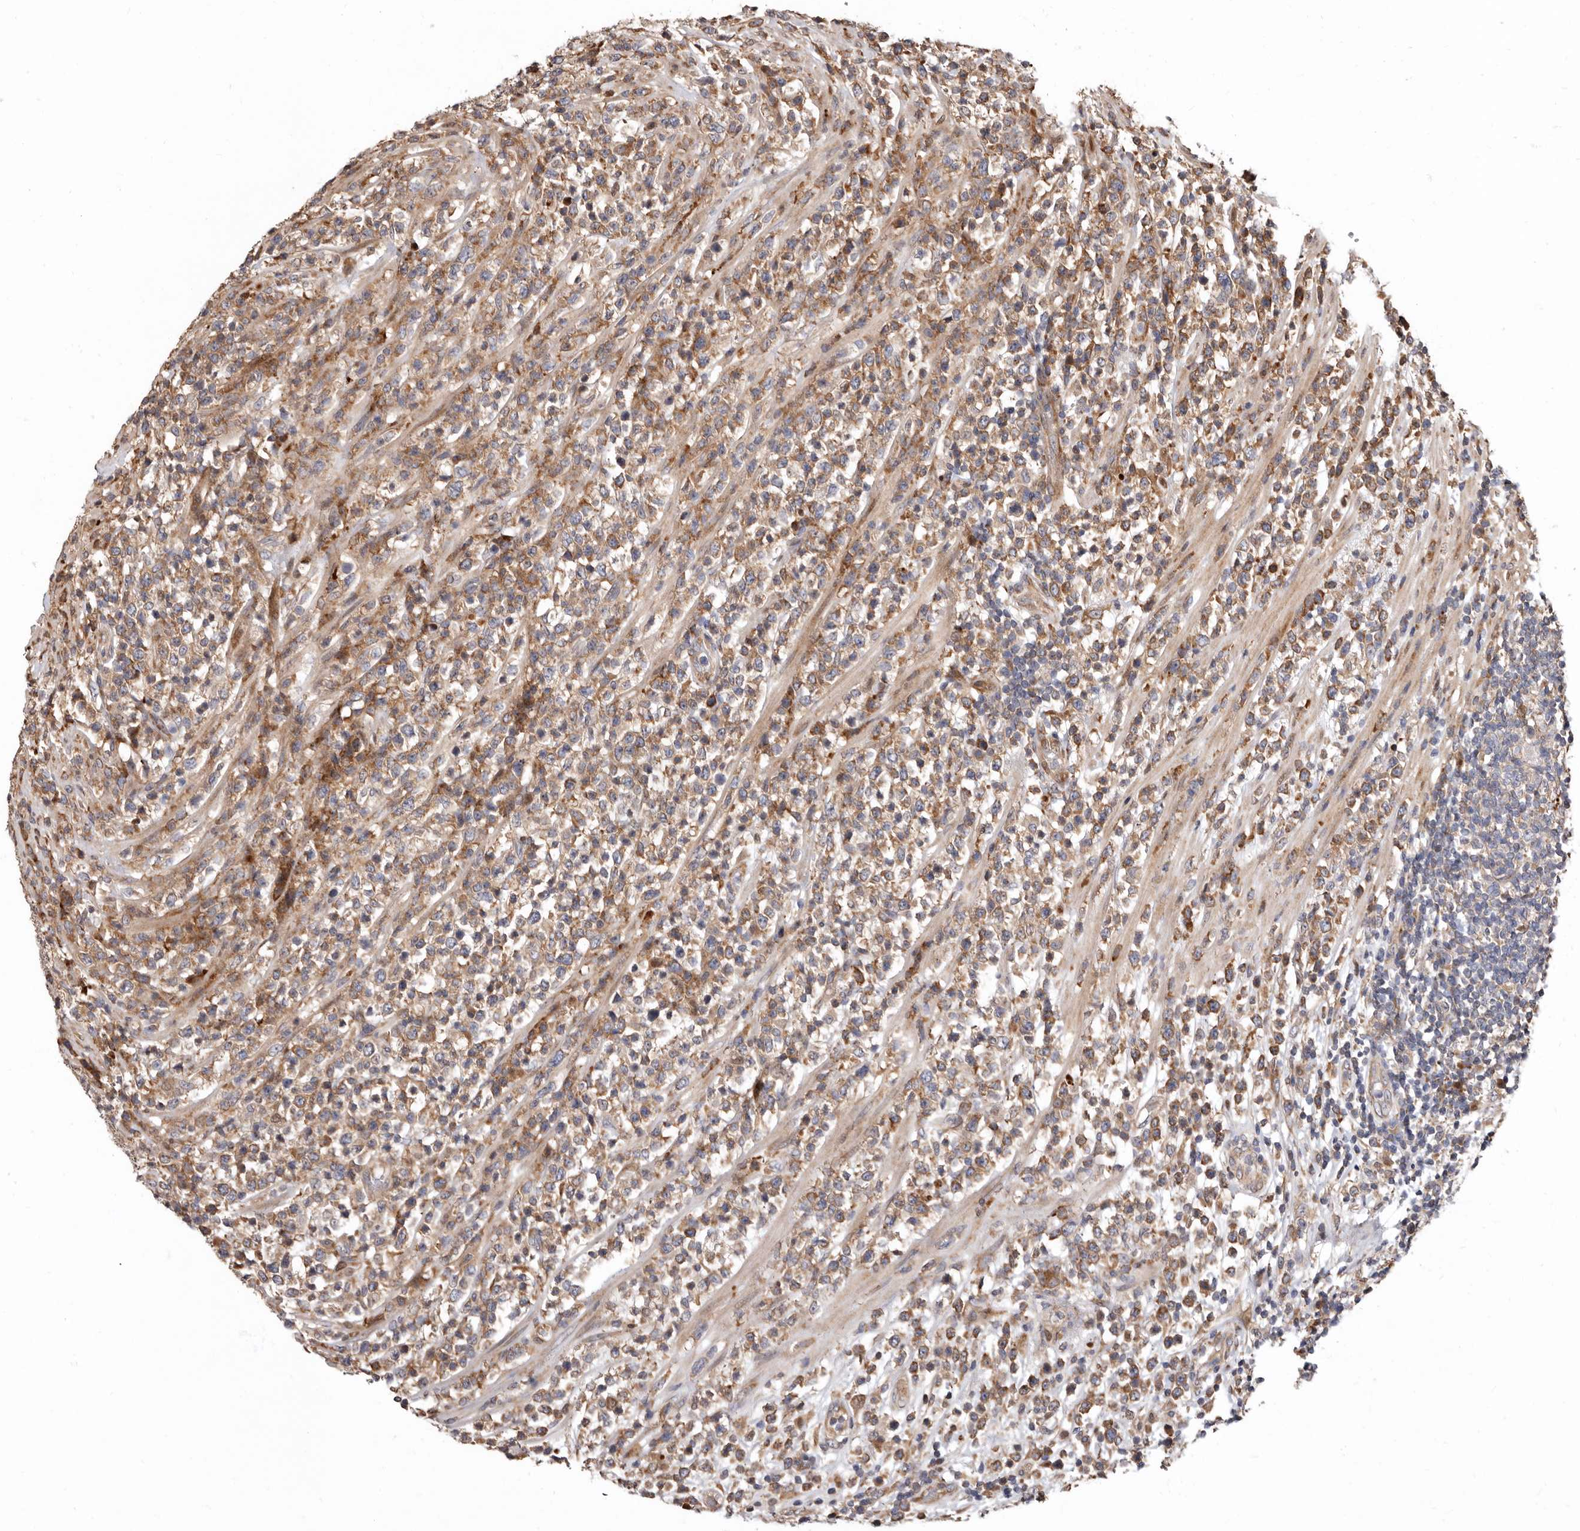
{"staining": {"intensity": "moderate", "quantity": "25%-75%", "location": "cytoplasmic/membranous"}, "tissue": "lymphoma", "cell_type": "Tumor cells", "image_type": "cancer", "snomed": [{"axis": "morphology", "description": "Malignant lymphoma, non-Hodgkin's type, High grade"}, {"axis": "topography", "description": "Colon"}], "caption": "A brown stain shows moderate cytoplasmic/membranous expression of a protein in high-grade malignant lymphoma, non-Hodgkin's type tumor cells.", "gene": "WEE2", "patient": {"sex": "female", "age": 53}}